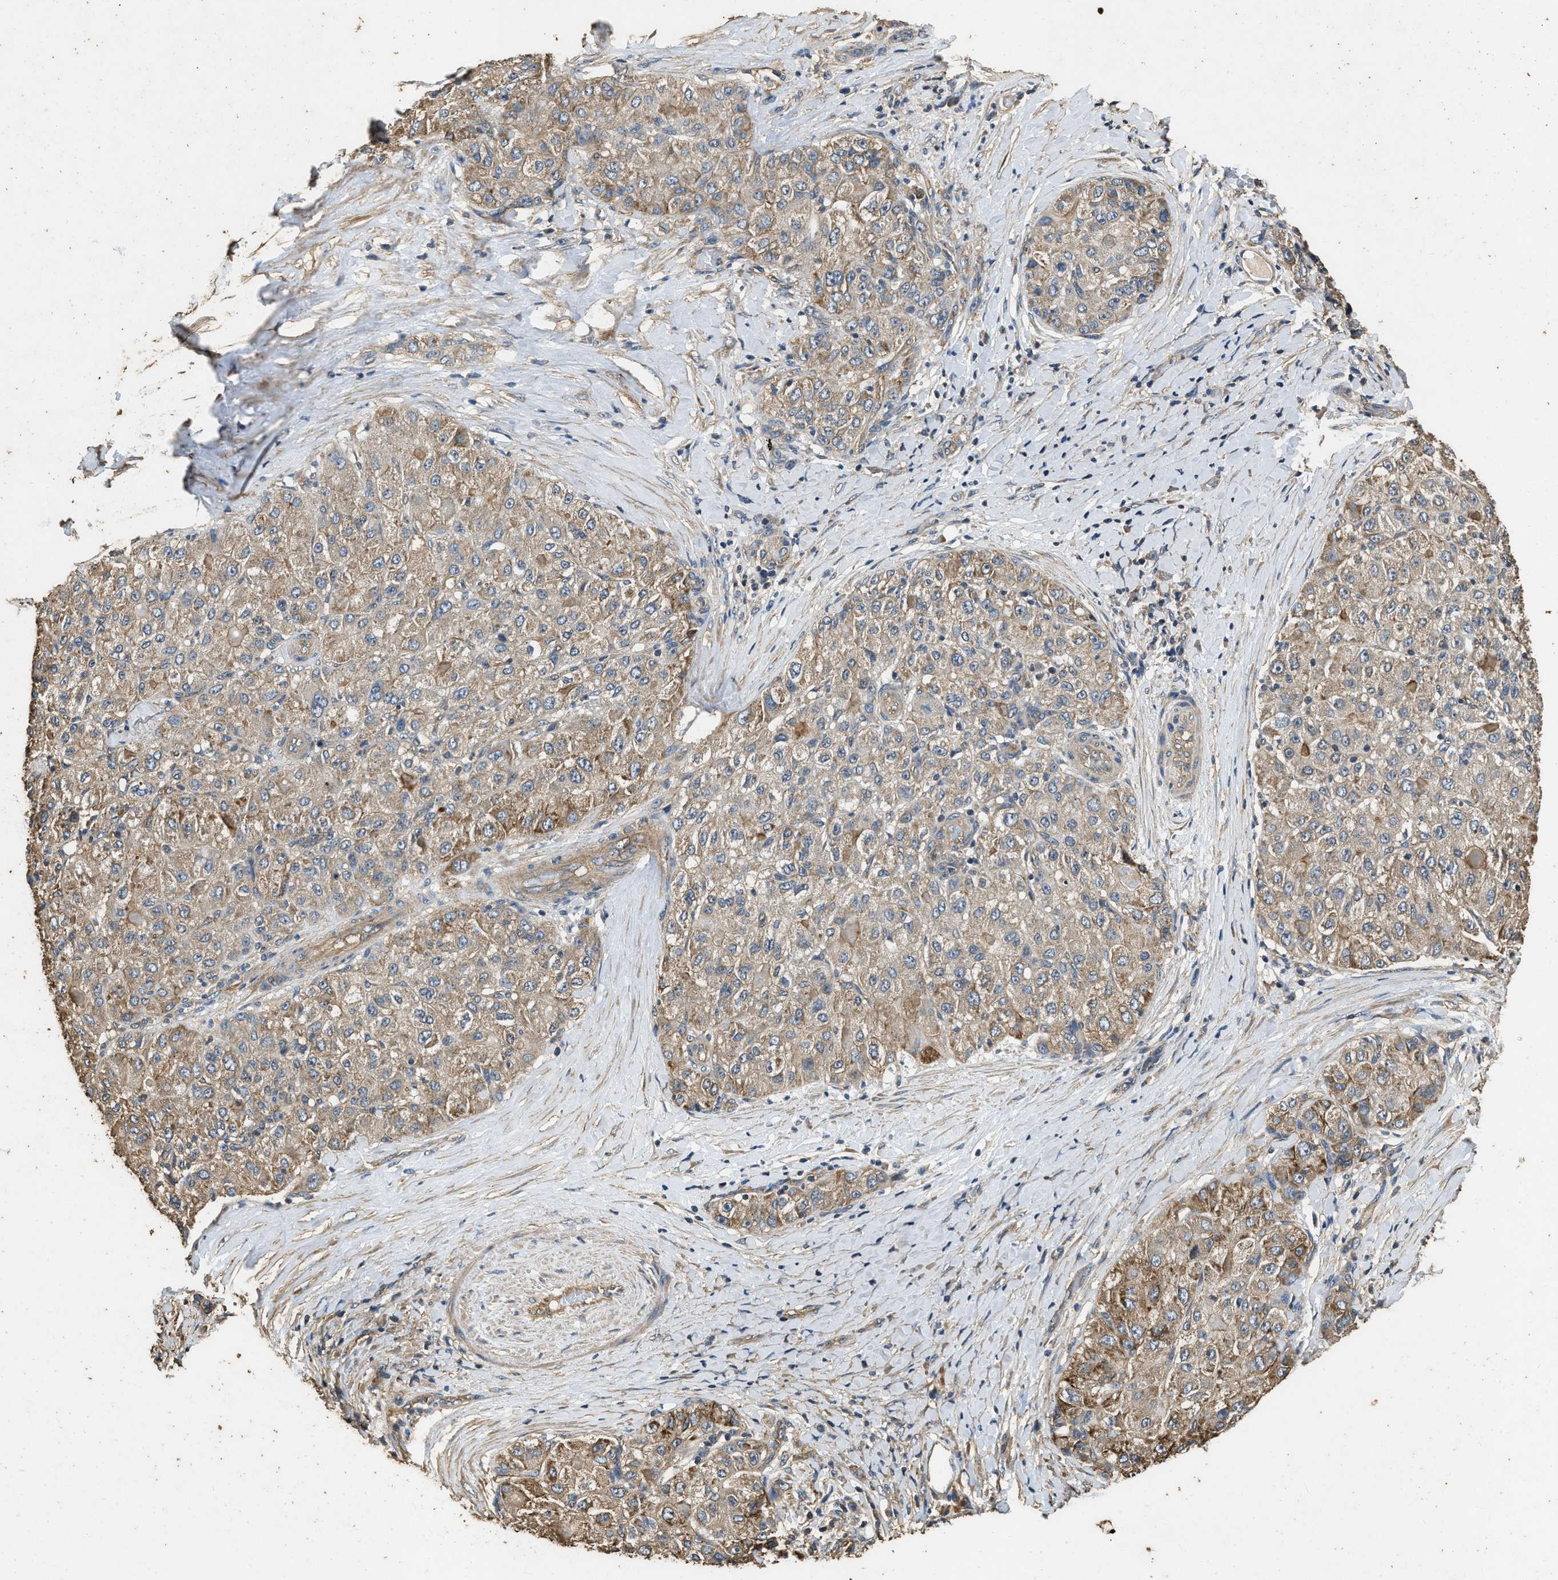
{"staining": {"intensity": "weak", "quantity": "25%-75%", "location": "cytoplasmic/membranous"}, "tissue": "liver cancer", "cell_type": "Tumor cells", "image_type": "cancer", "snomed": [{"axis": "morphology", "description": "Cholangiocarcinoma"}, {"axis": "topography", "description": "Liver"}], "caption": "Cholangiocarcinoma (liver) was stained to show a protein in brown. There is low levels of weak cytoplasmic/membranous positivity in approximately 25%-75% of tumor cells.", "gene": "MIB1", "patient": {"sex": "male", "age": 50}}